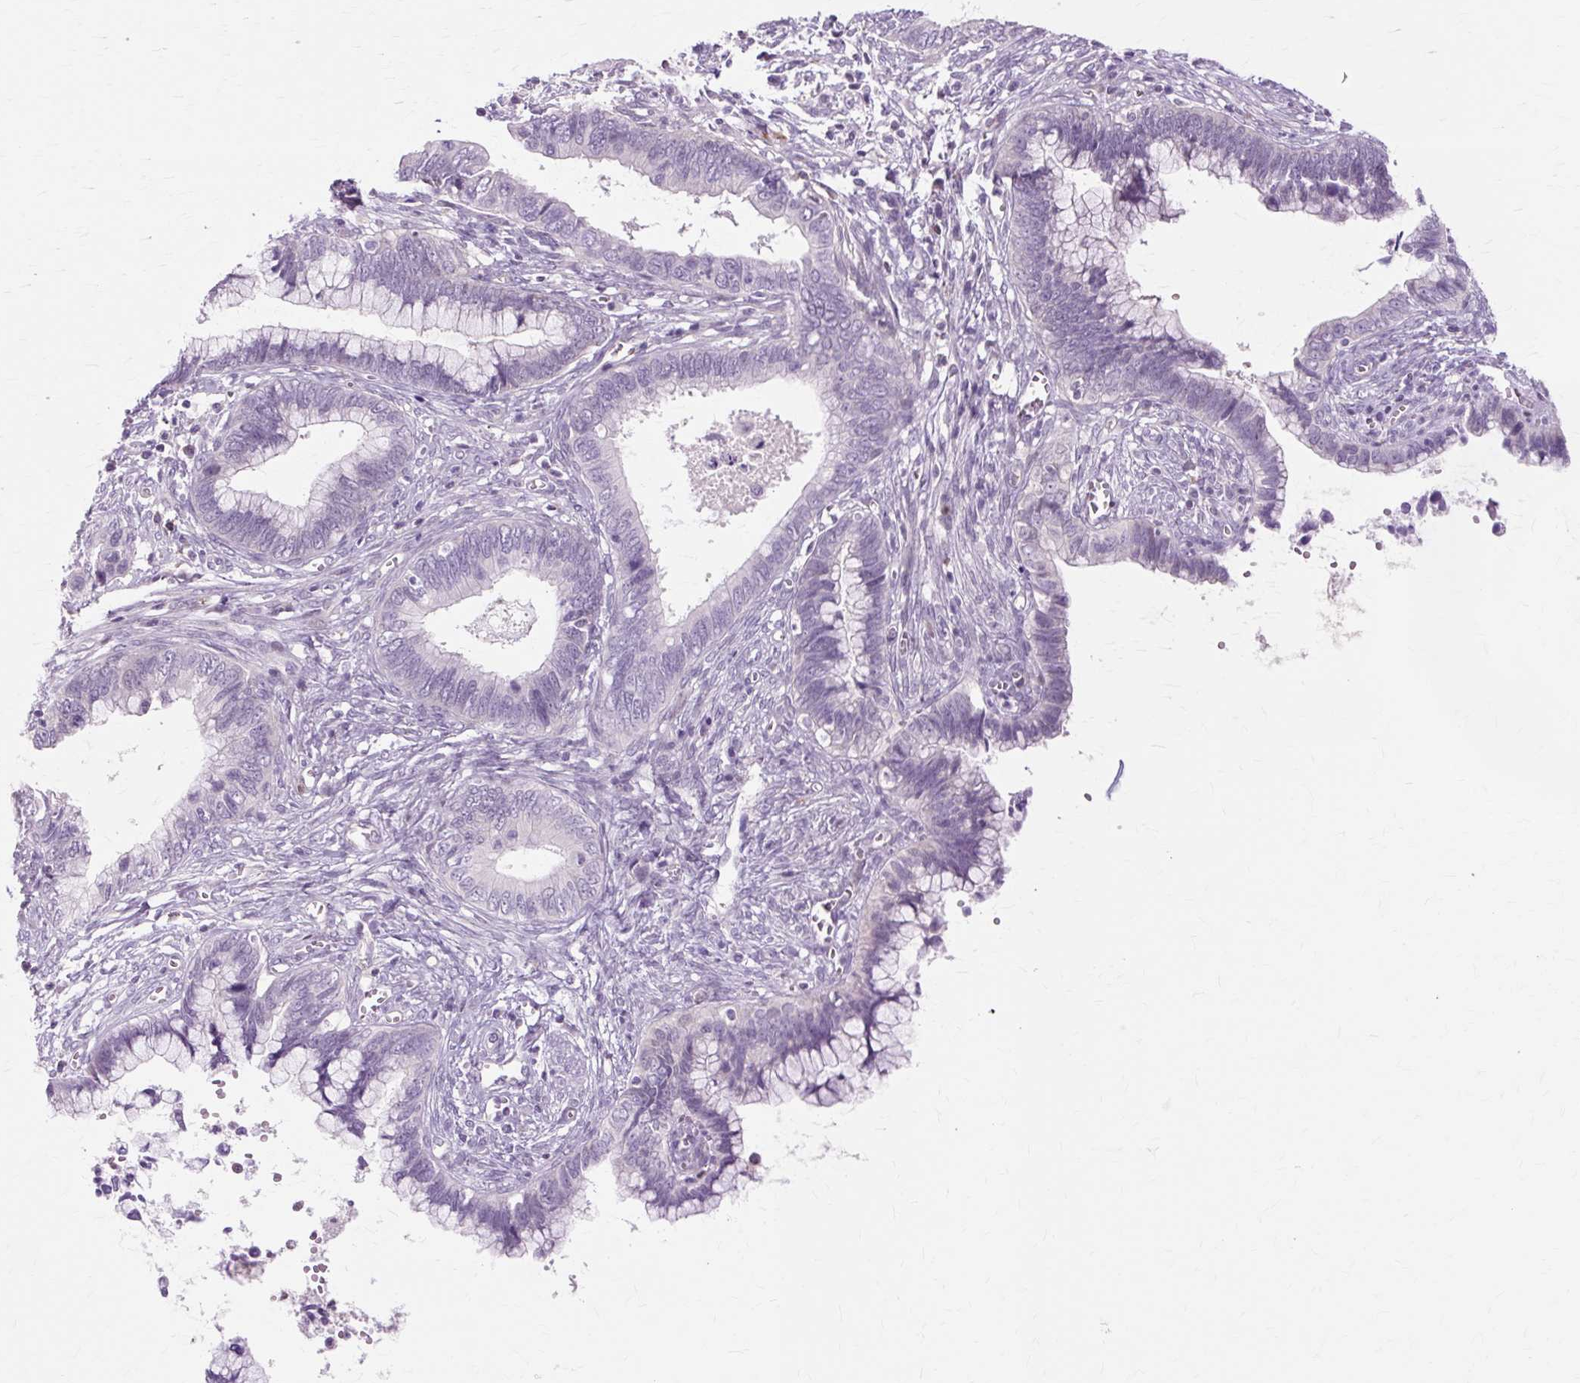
{"staining": {"intensity": "negative", "quantity": "none", "location": "none"}, "tissue": "cervical cancer", "cell_type": "Tumor cells", "image_type": "cancer", "snomed": [{"axis": "morphology", "description": "Adenocarcinoma, NOS"}, {"axis": "topography", "description": "Cervix"}], "caption": "High magnification brightfield microscopy of cervical adenocarcinoma stained with DAB (3,3'-diaminobenzidine) (brown) and counterstained with hematoxylin (blue): tumor cells show no significant positivity.", "gene": "ZNF35", "patient": {"sex": "female", "age": 44}}